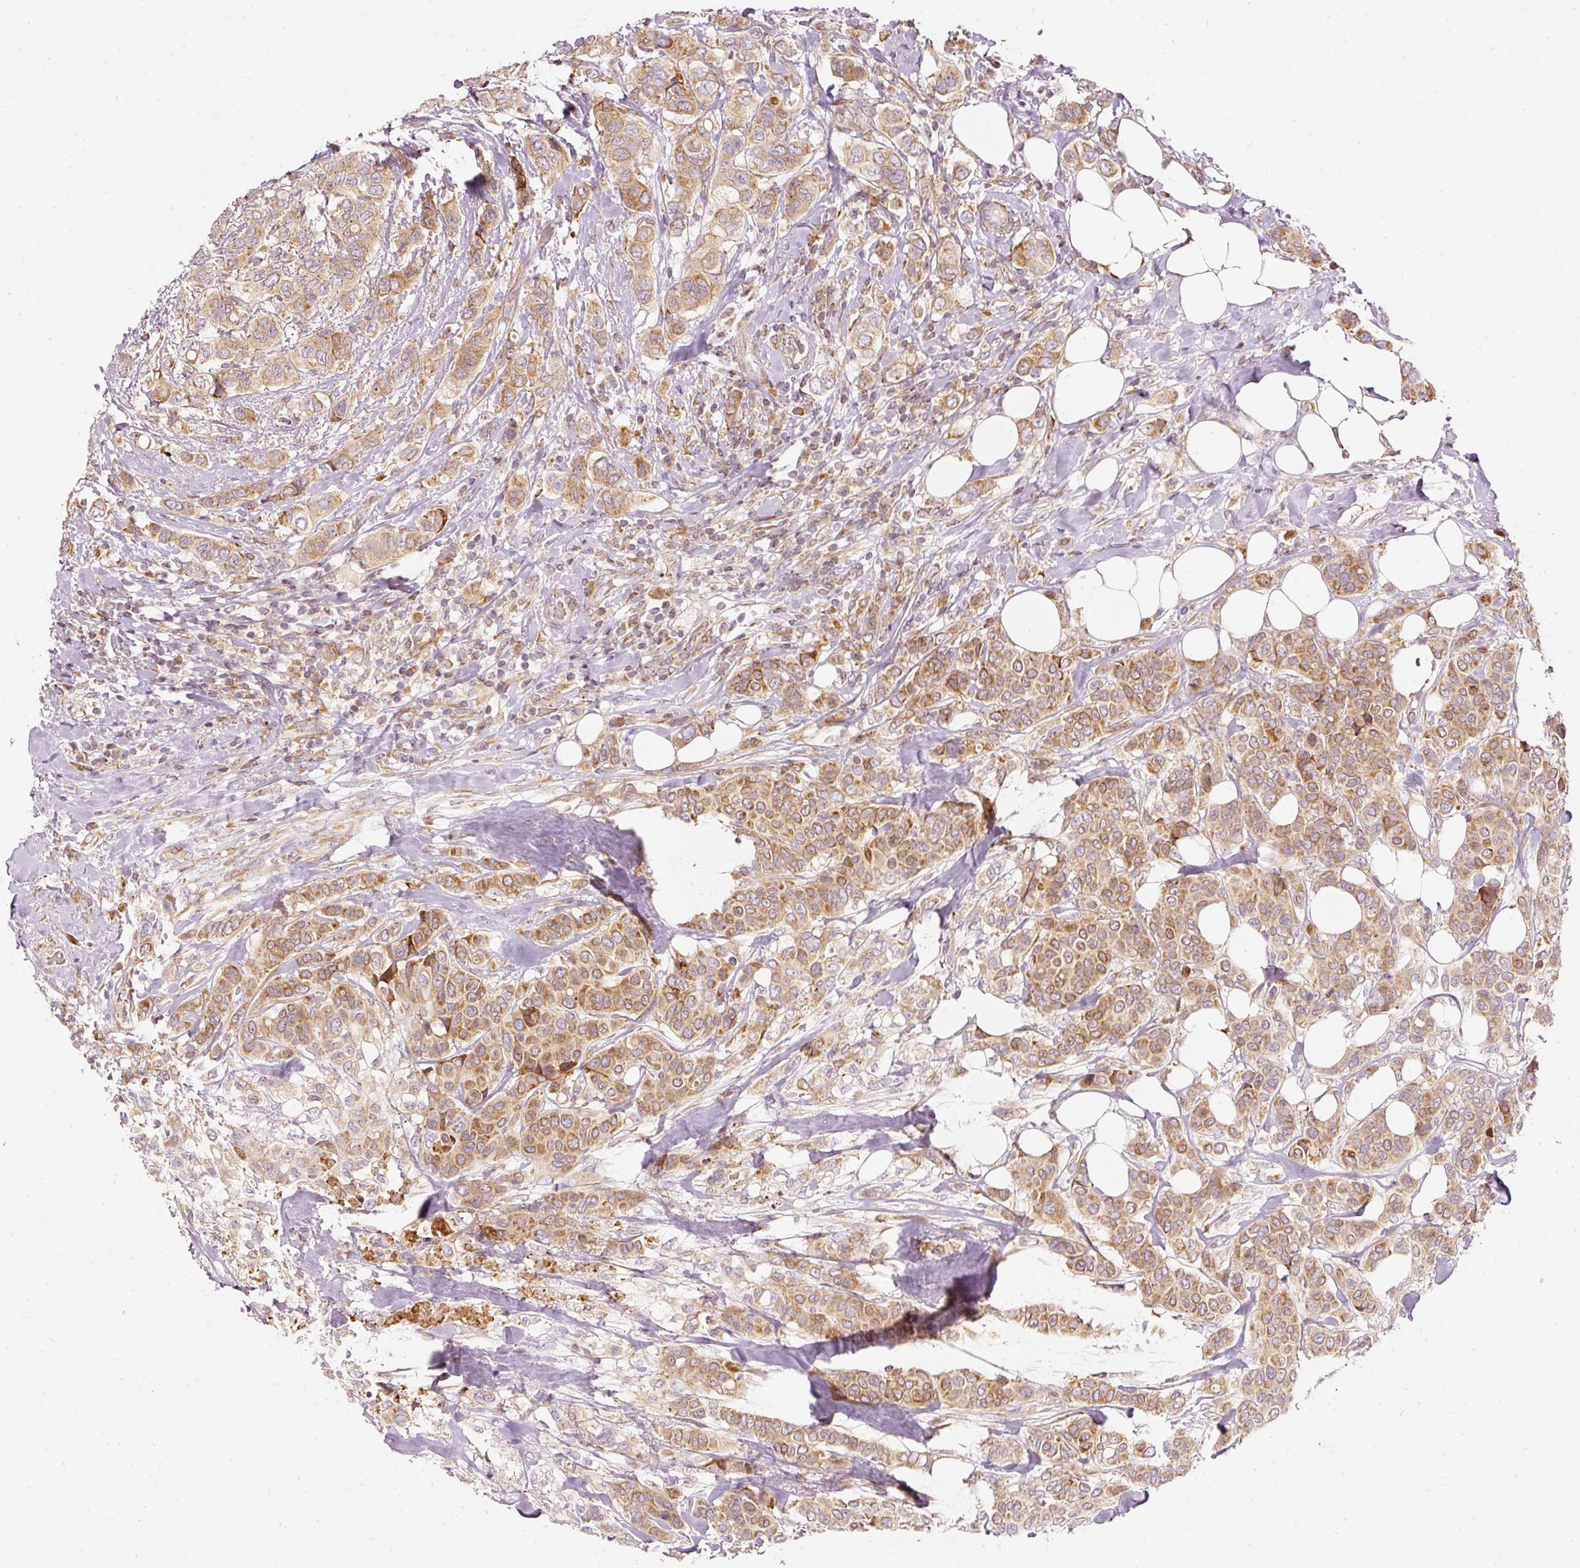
{"staining": {"intensity": "moderate", "quantity": ">75%", "location": "cytoplasmic/membranous"}, "tissue": "breast cancer", "cell_type": "Tumor cells", "image_type": "cancer", "snomed": [{"axis": "morphology", "description": "Lobular carcinoma"}, {"axis": "topography", "description": "Breast"}], "caption": "Breast cancer stained with immunohistochemistry (IHC) displays moderate cytoplasmic/membranous expression in approximately >75% of tumor cells.", "gene": "SNAPC5", "patient": {"sex": "female", "age": 51}}